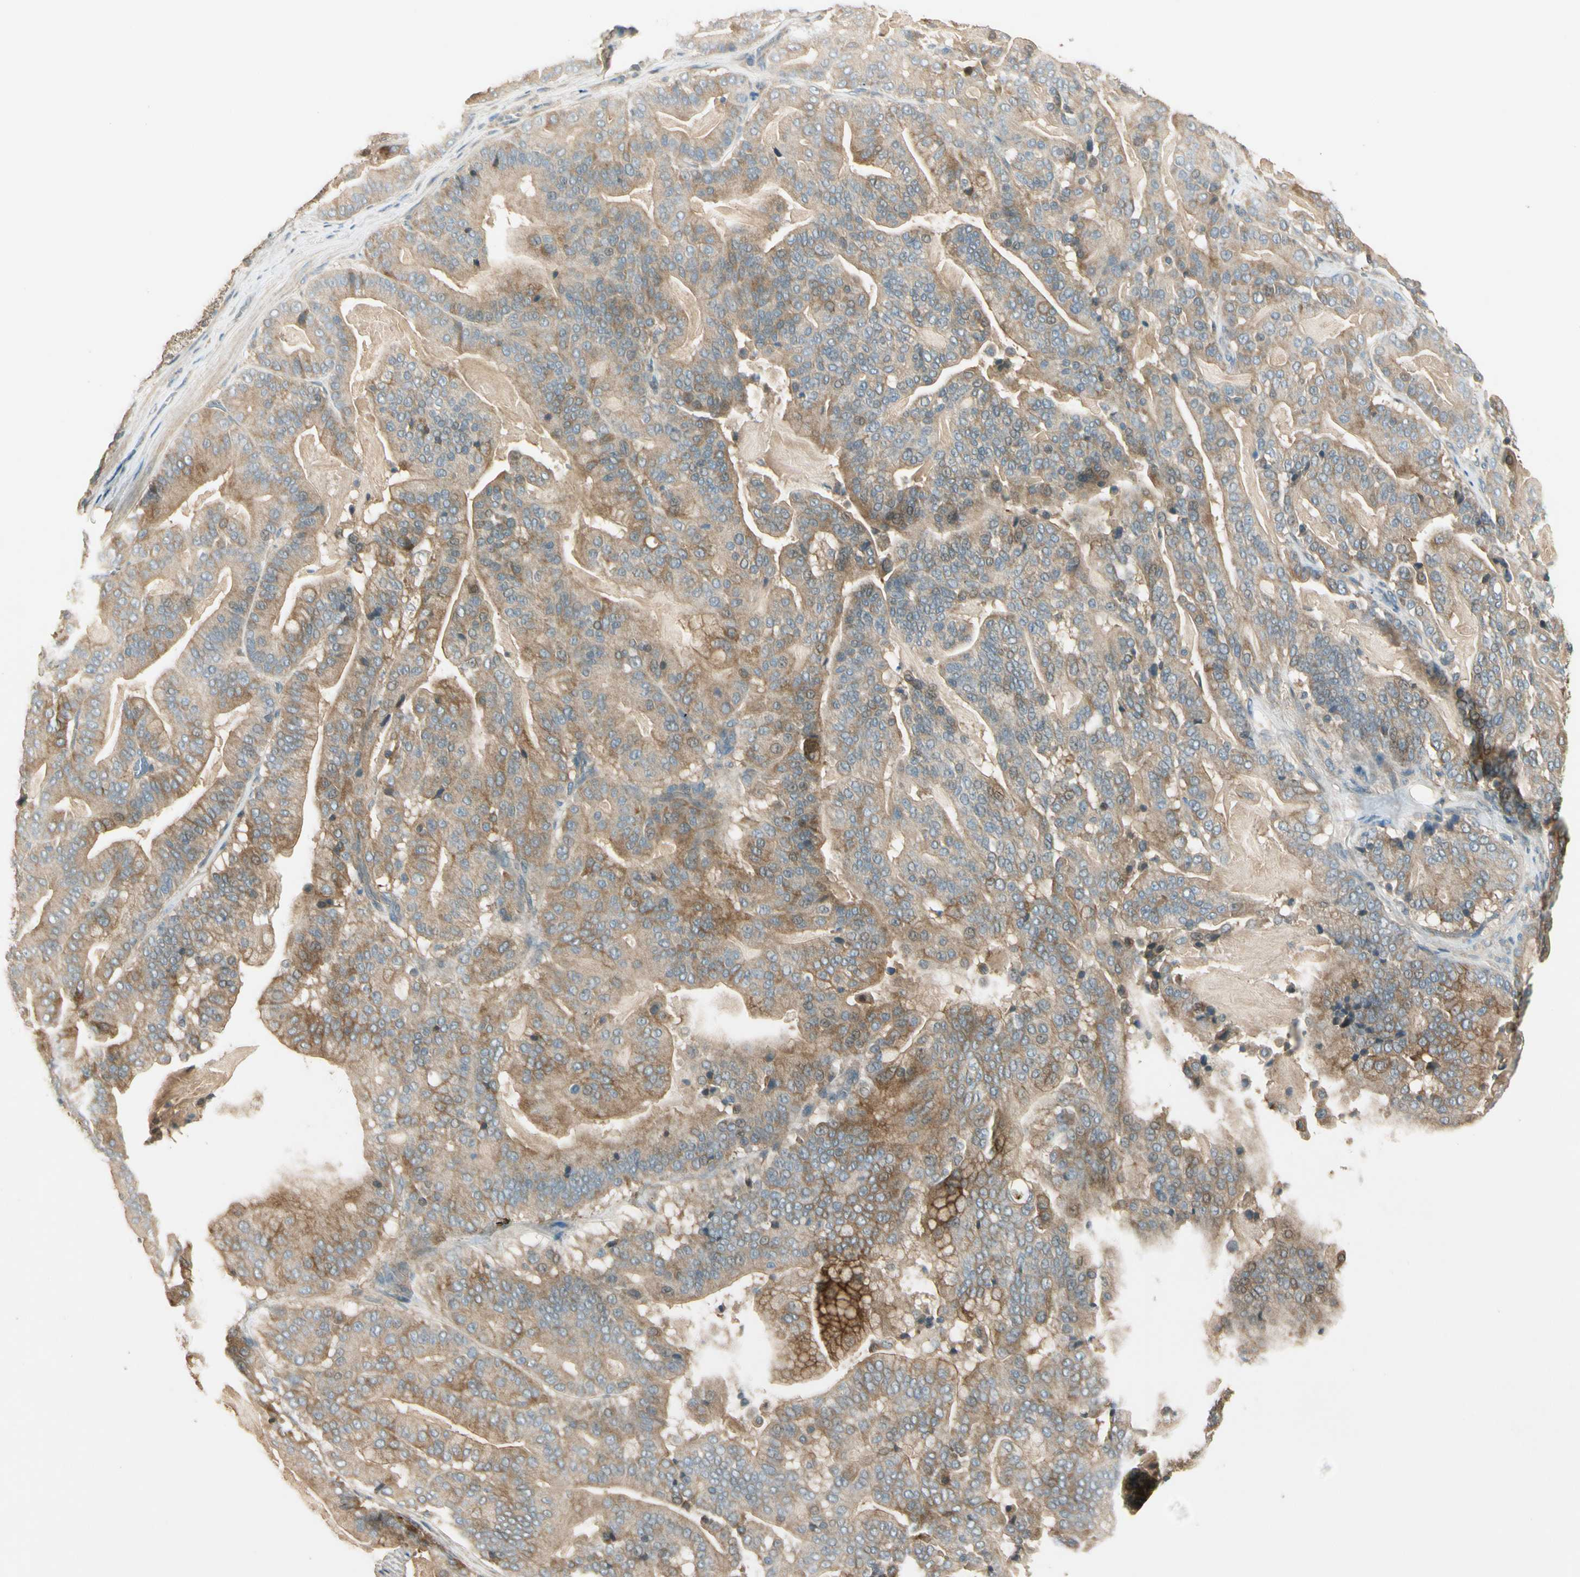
{"staining": {"intensity": "moderate", "quantity": ">75%", "location": "cytoplasmic/membranous"}, "tissue": "pancreatic cancer", "cell_type": "Tumor cells", "image_type": "cancer", "snomed": [{"axis": "morphology", "description": "Adenocarcinoma, NOS"}, {"axis": "topography", "description": "Pancreas"}], "caption": "A brown stain highlights moderate cytoplasmic/membranous expression of a protein in human pancreatic cancer tumor cells.", "gene": "PLXNA1", "patient": {"sex": "male", "age": 63}}